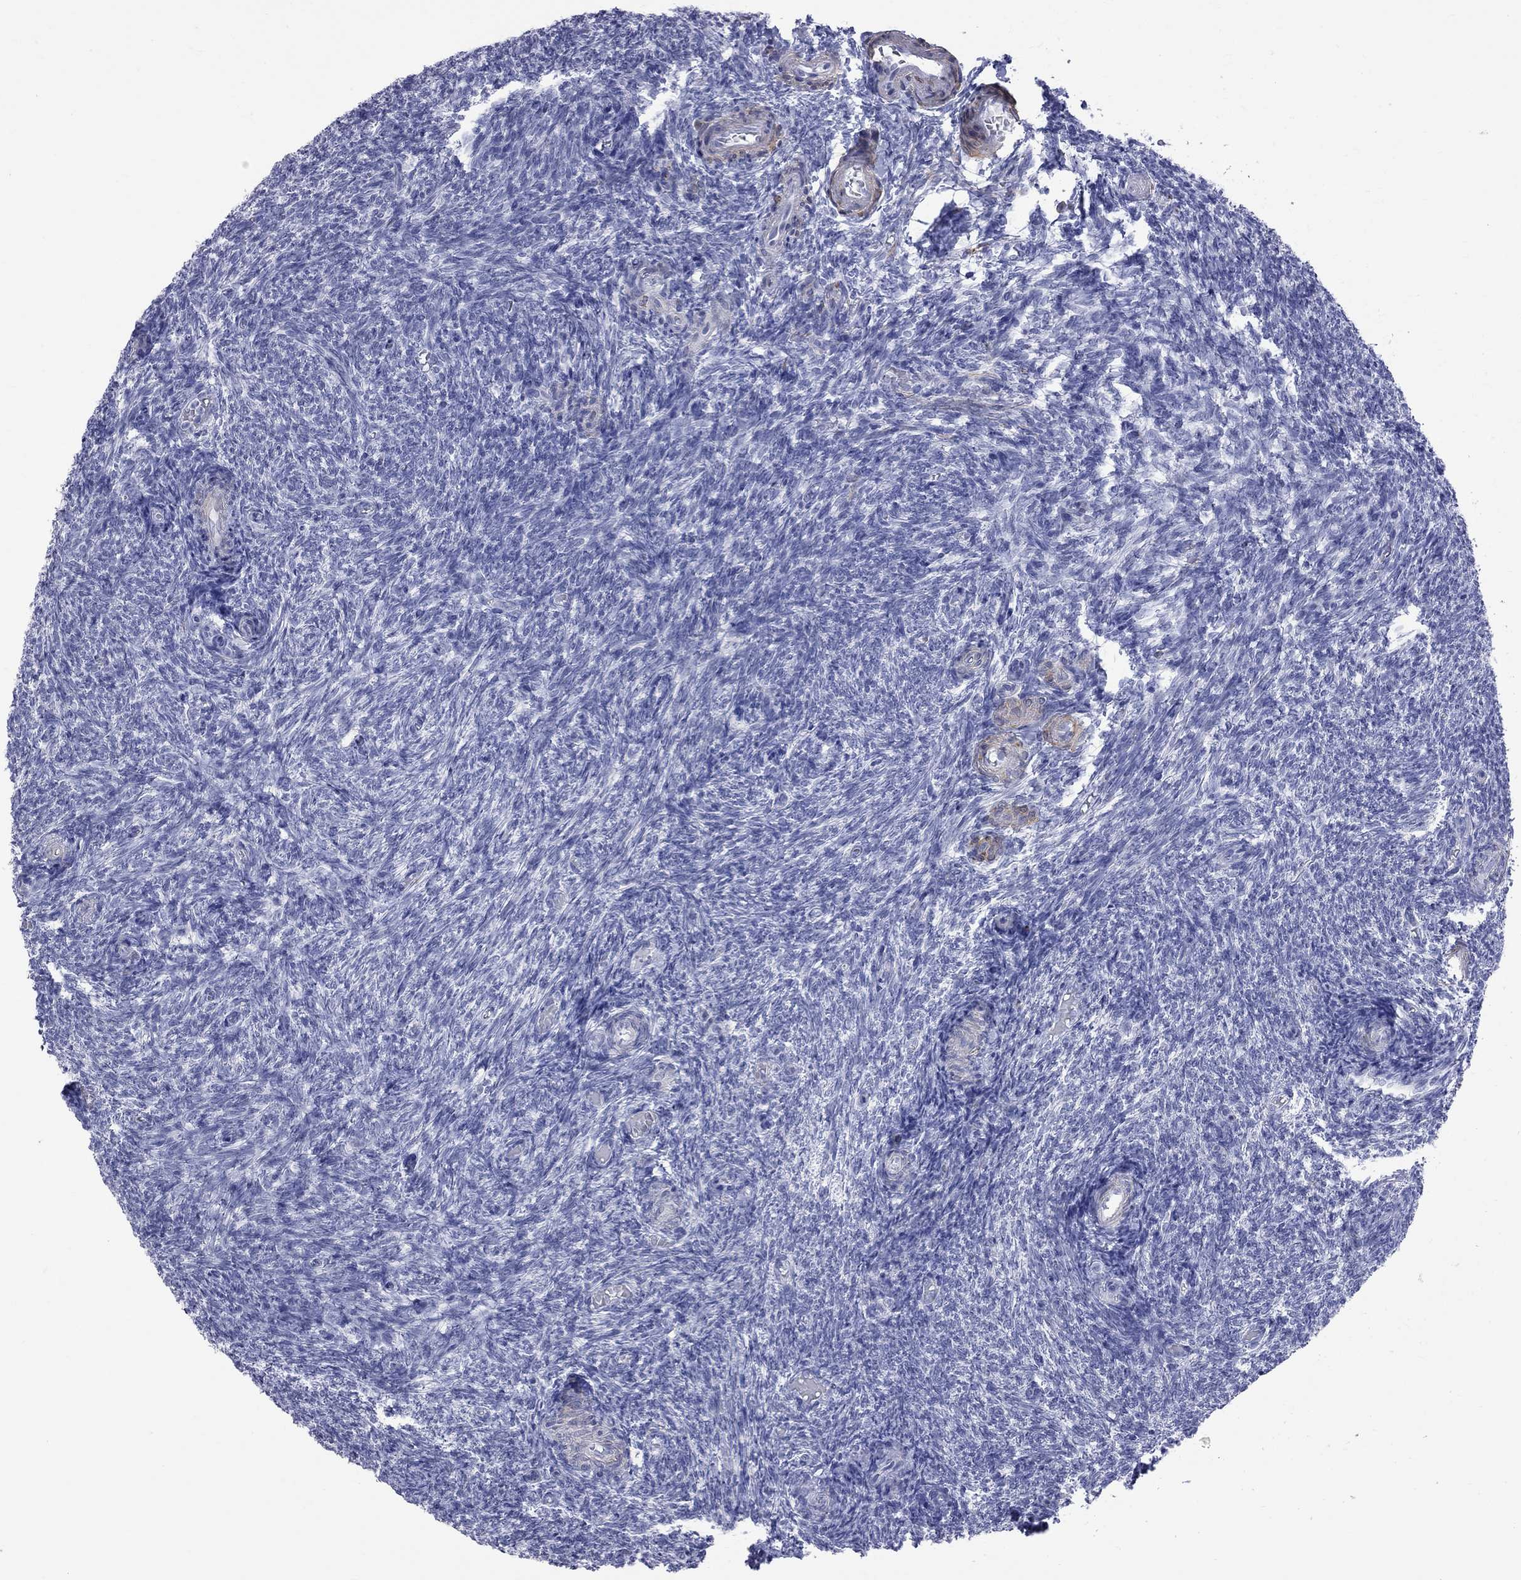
{"staining": {"intensity": "negative", "quantity": "none", "location": "none"}, "tissue": "ovary", "cell_type": "Follicle cells", "image_type": "normal", "snomed": [{"axis": "morphology", "description": "Normal tissue, NOS"}, {"axis": "topography", "description": "Ovary"}], "caption": "High power microscopy photomicrograph of an immunohistochemistry (IHC) photomicrograph of benign ovary, revealing no significant staining in follicle cells. Nuclei are stained in blue.", "gene": "BPIFB1", "patient": {"sex": "female", "age": 39}}